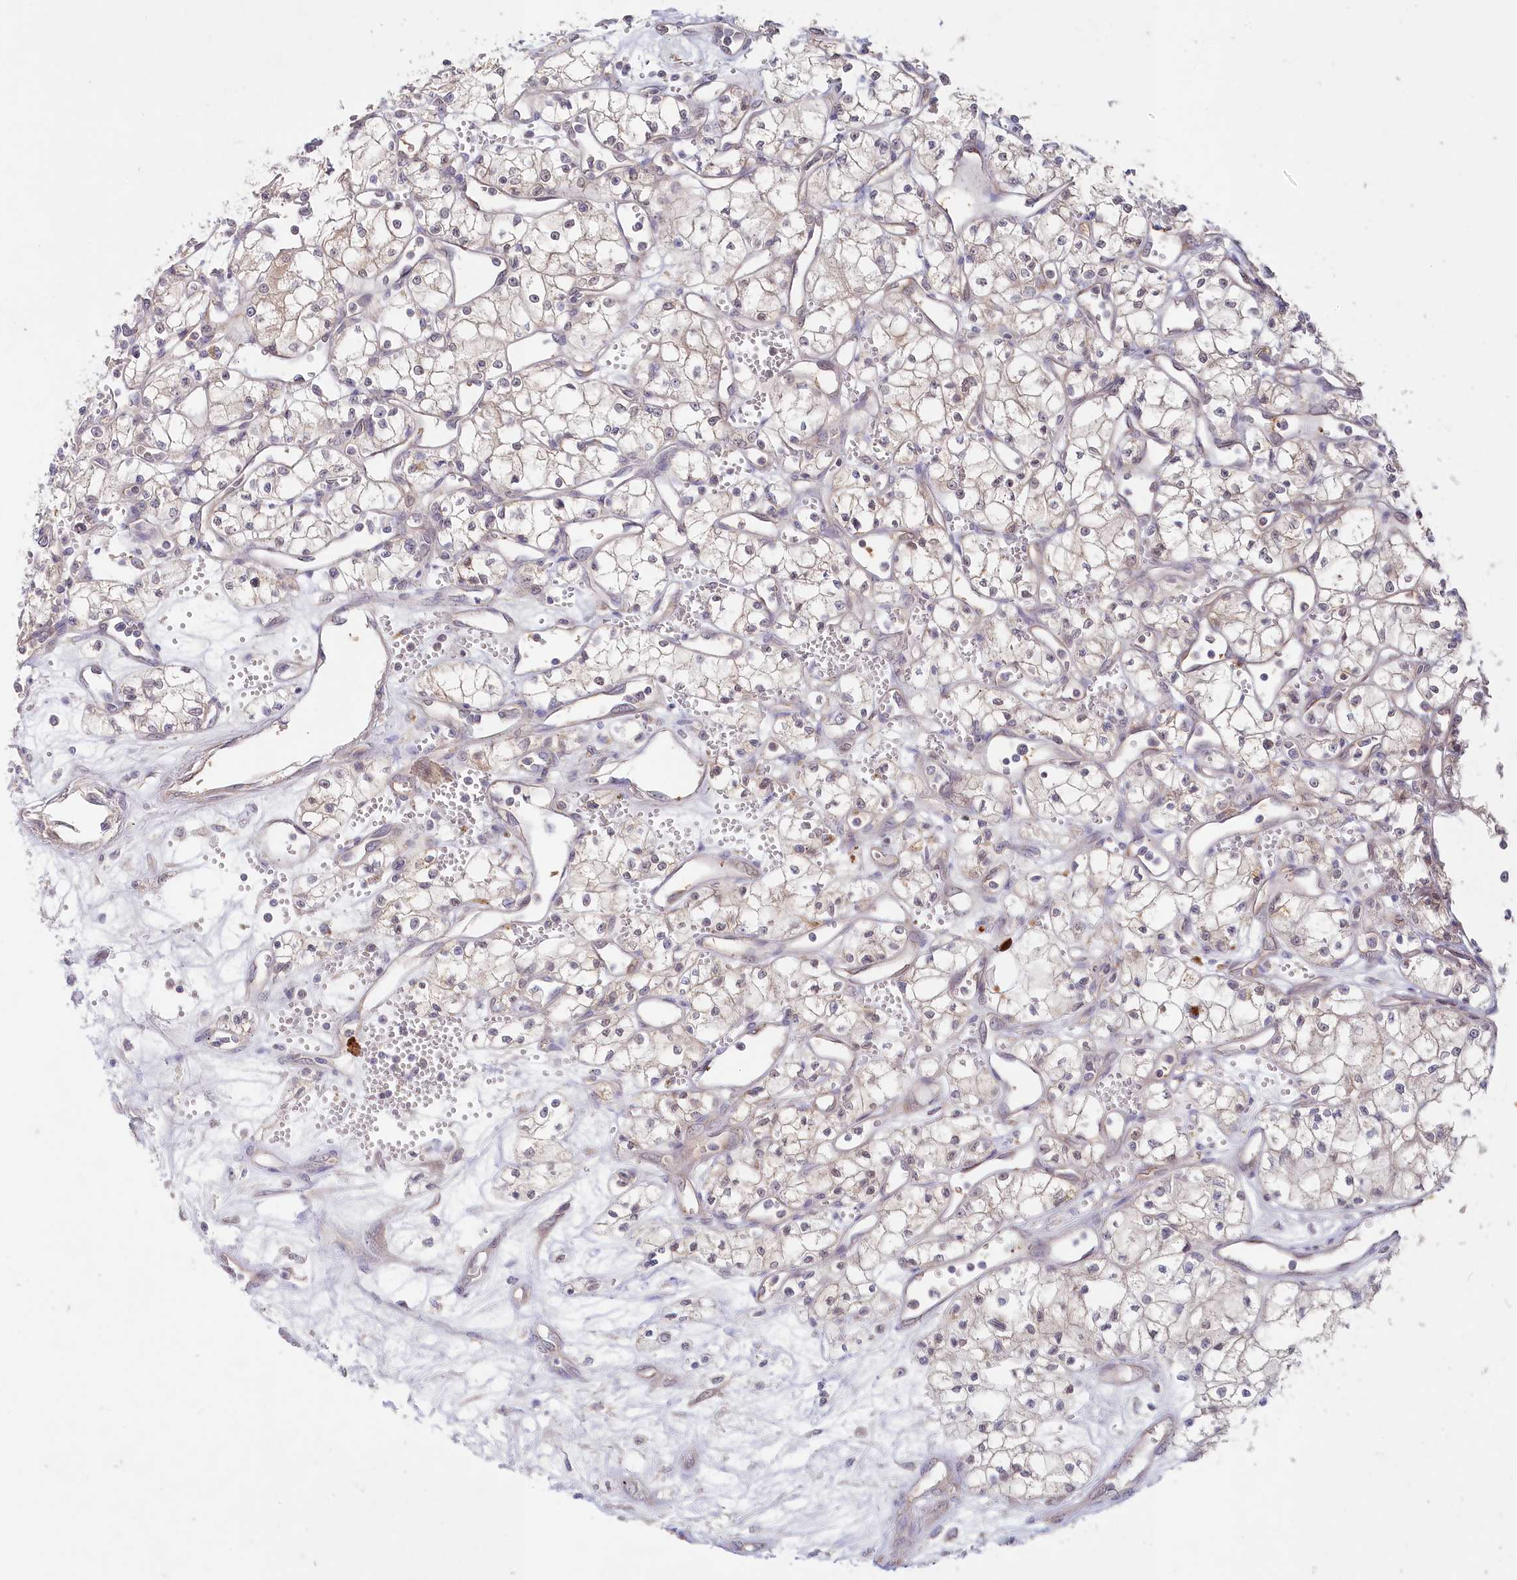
{"staining": {"intensity": "weak", "quantity": "25%-75%", "location": "cytoplasmic/membranous"}, "tissue": "renal cancer", "cell_type": "Tumor cells", "image_type": "cancer", "snomed": [{"axis": "morphology", "description": "Adenocarcinoma, NOS"}, {"axis": "topography", "description": "Kidney"}], "caption": "A brown stain labels weak cytoplasmic/membranous positivity of a protein in human renal cancer tumor cells. (DAB = brown stain, brightfield microscopy at high magnification).", "gene": "AAMDC", "patient": {"sex": "male", "age": 59}}